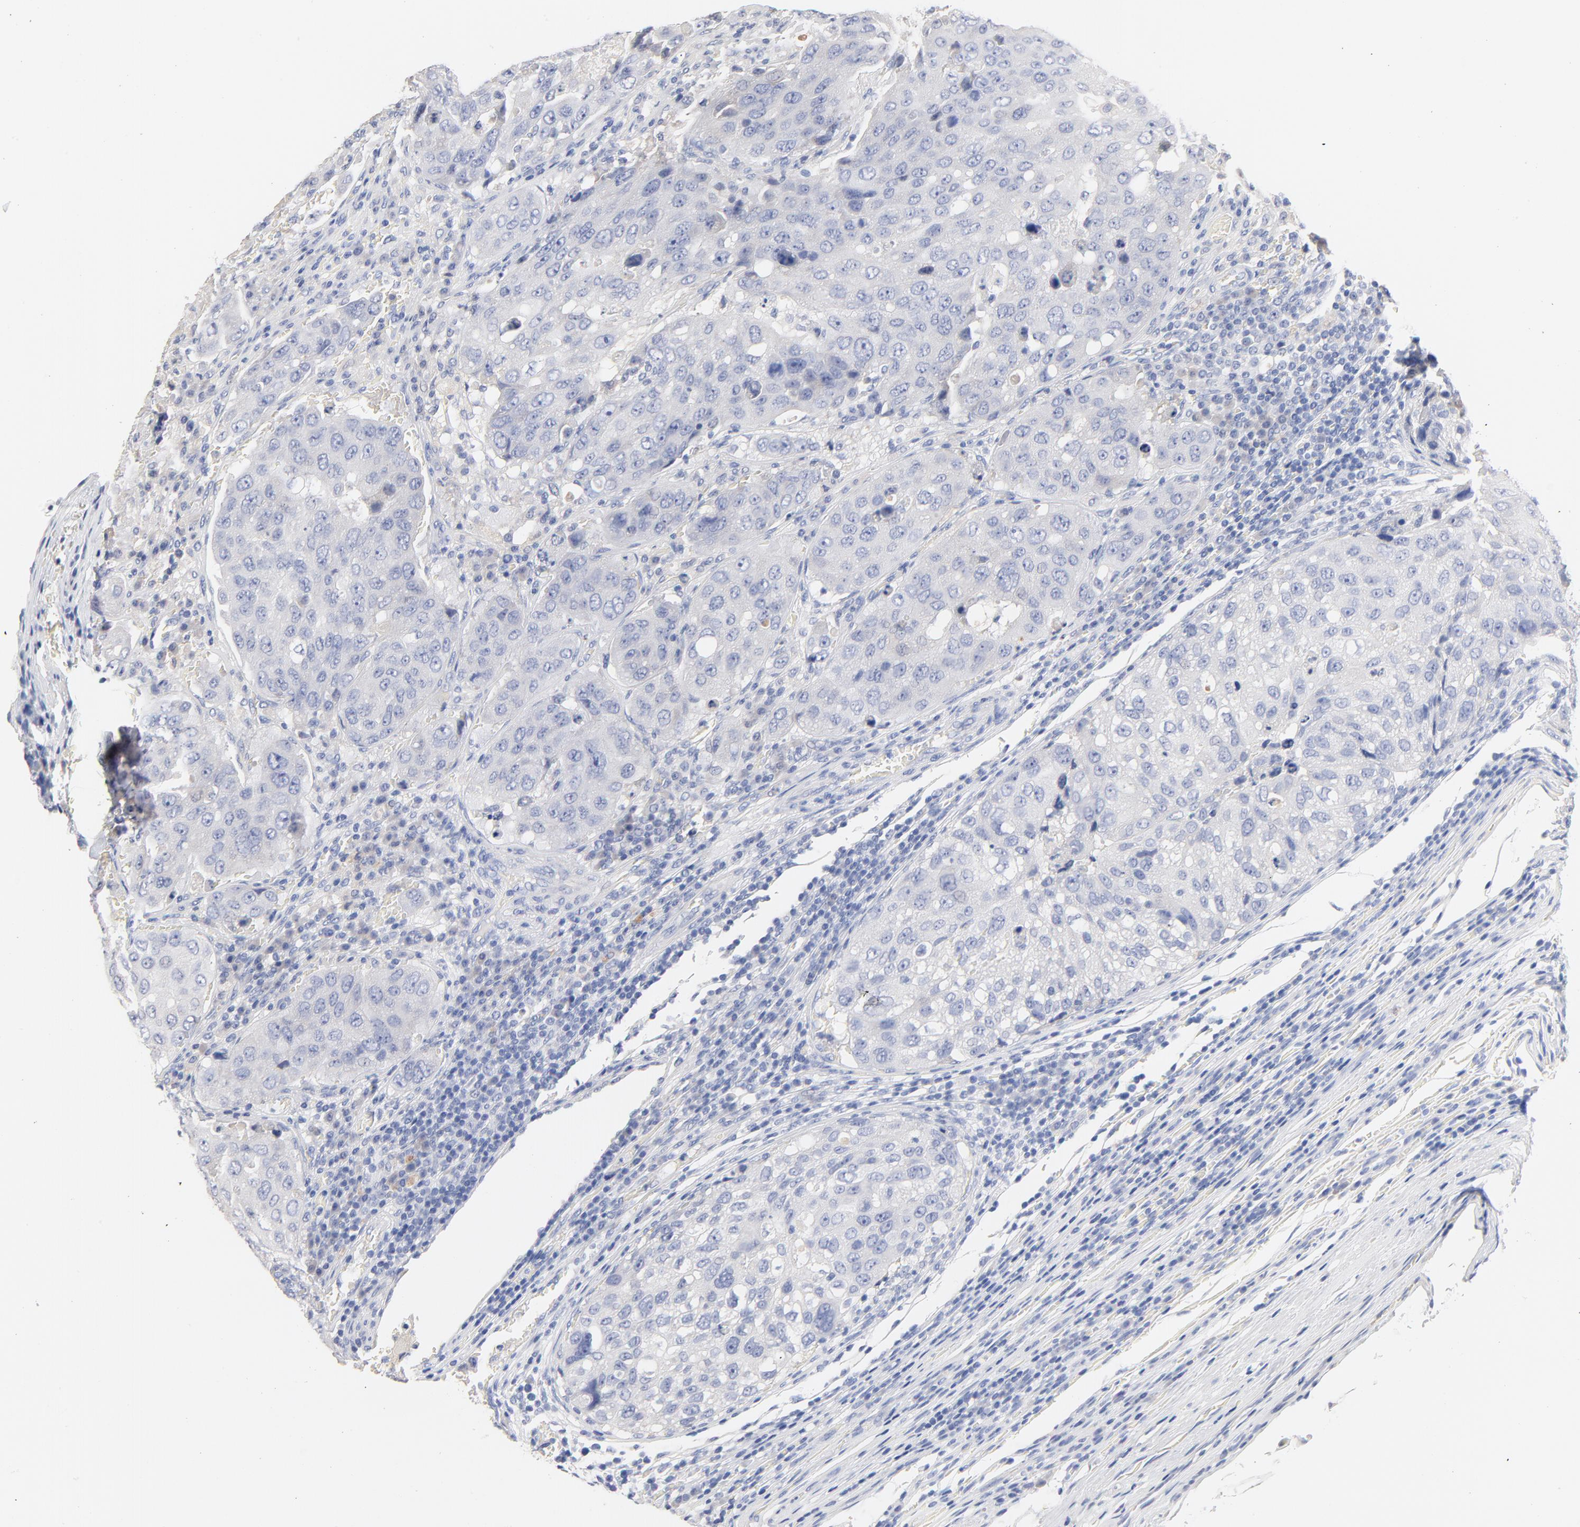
{"staining": {"intensity": "negative", "quantity": "none", "location": "none"}, "tissue": "urothelial cancer", "cell_type": "Tumor cells", "image_type": "cancer", "snomed": [{"axis": "morphology", "description": "Urothelial carcinoma, High grade"}, {"axis": "topography", "description": "Lymph node"}, {"axis": "topography", "description": "Urinary bladder"}], "caption": "Immunohistochemistry histopathology image of neoplastic tissue: human urothelial cancer stained with DAB exhibits no significant protein expression in tumor cells.", "gene": "CPS1", "patient": {"sex": "male", "age": 51}}